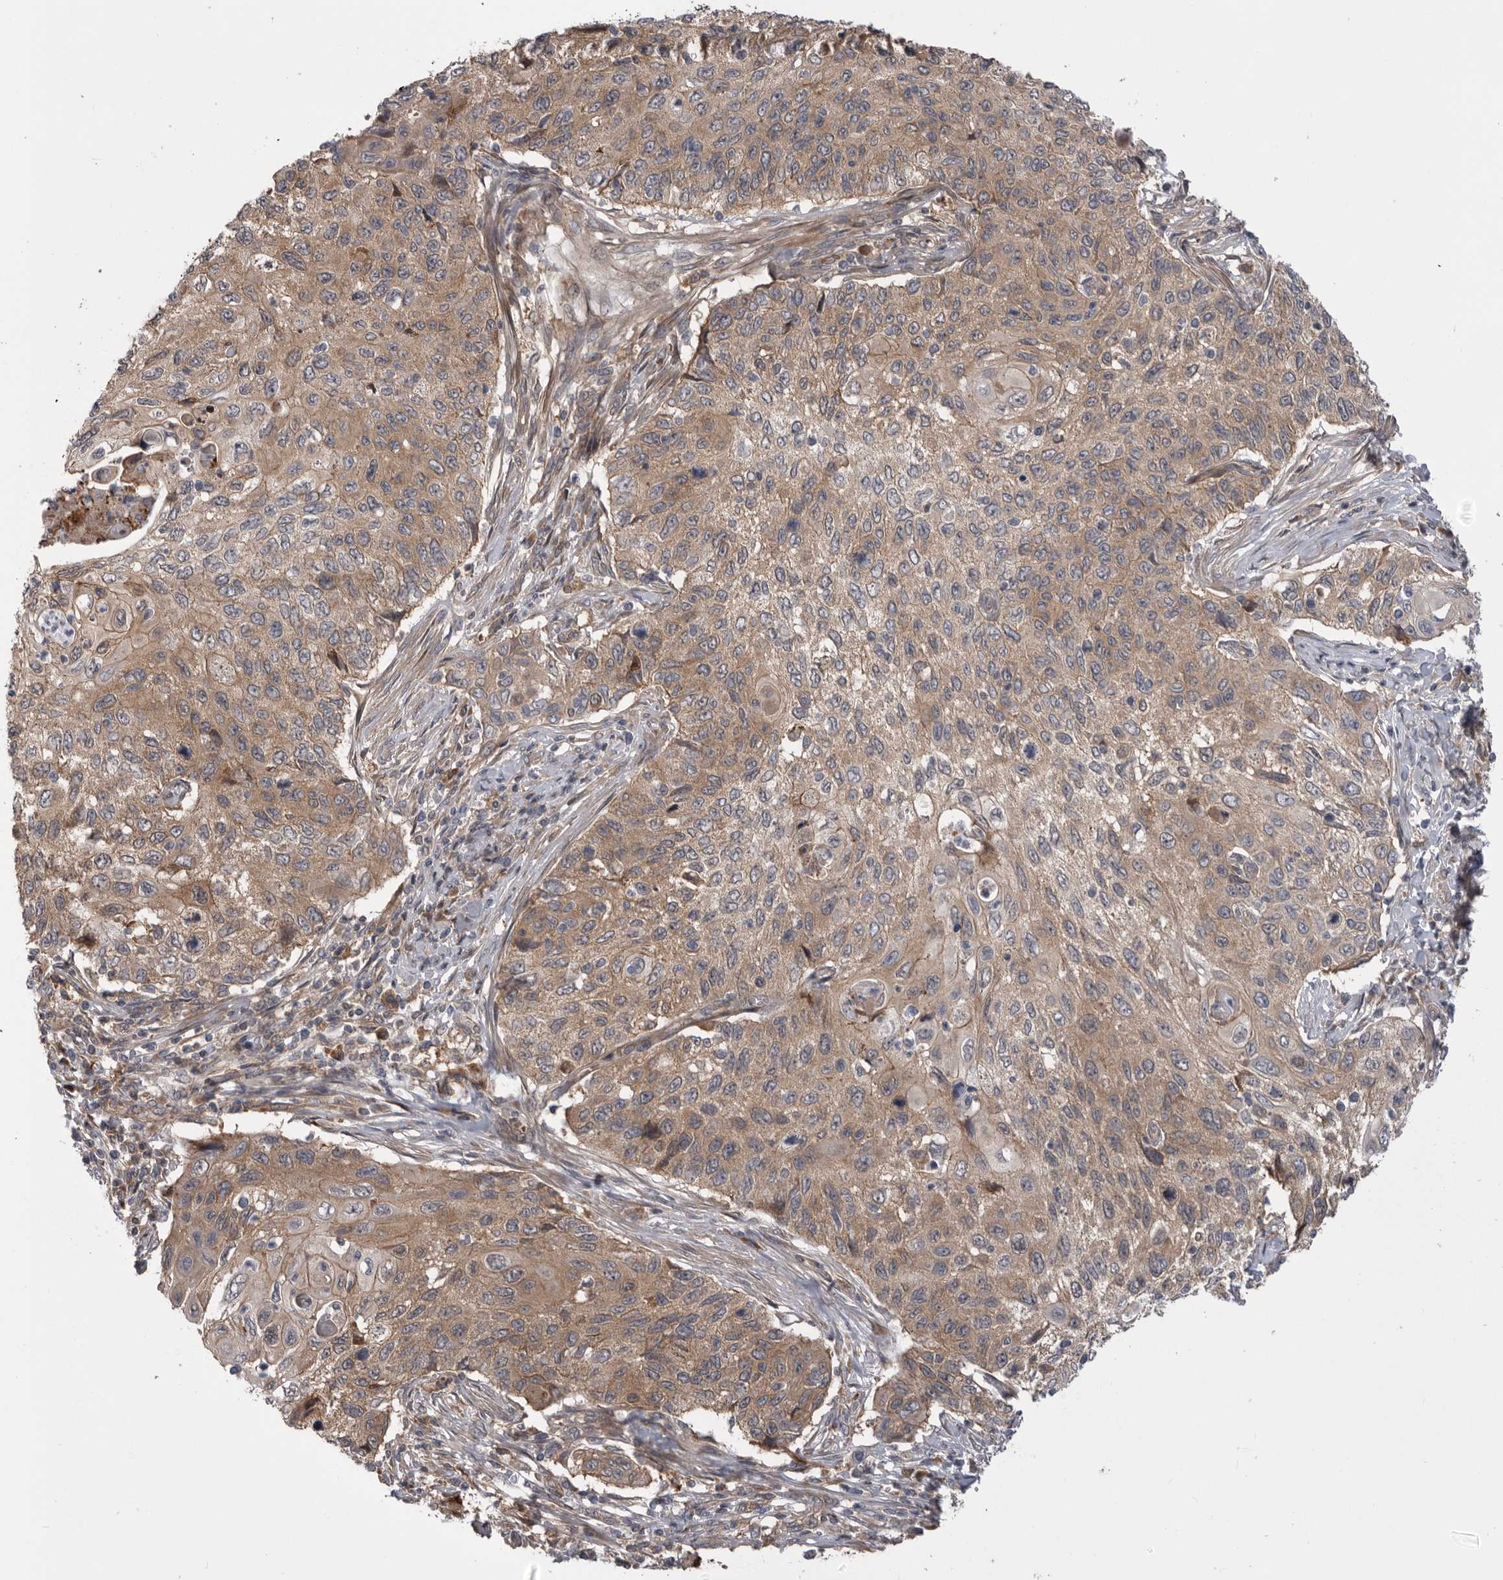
{"staining": {"intensity": "moderate", "quantity": ">75%", "location": "cytoplasmic/membranous"}, "tissue": "cervical cancer", "cell_type": "Tumor cells", "image_type": "cancer", "snomed": [{"axis": "morphology", "description": "Squamous cell carcinoma, NOS"}, {"axis": "topography", "description": "Cervix"}], "caption": "High-power microscopy captured an immunohistochemistry (IHC) histopathology image of cervical cancer (squamous cell carcinoma), revealing moderate cytoplasmic/membranous expression in about >75% of tumor cells. The staining was performed using DAB (3,3'-diaminobenzidine) to visualize the protein expression in brown, while the nuclei were stained in blue with hematoxylin (Magnification: 20x).", "gene": "RAB3GAP2", "patient": {"sex": "female", "age": 70}}